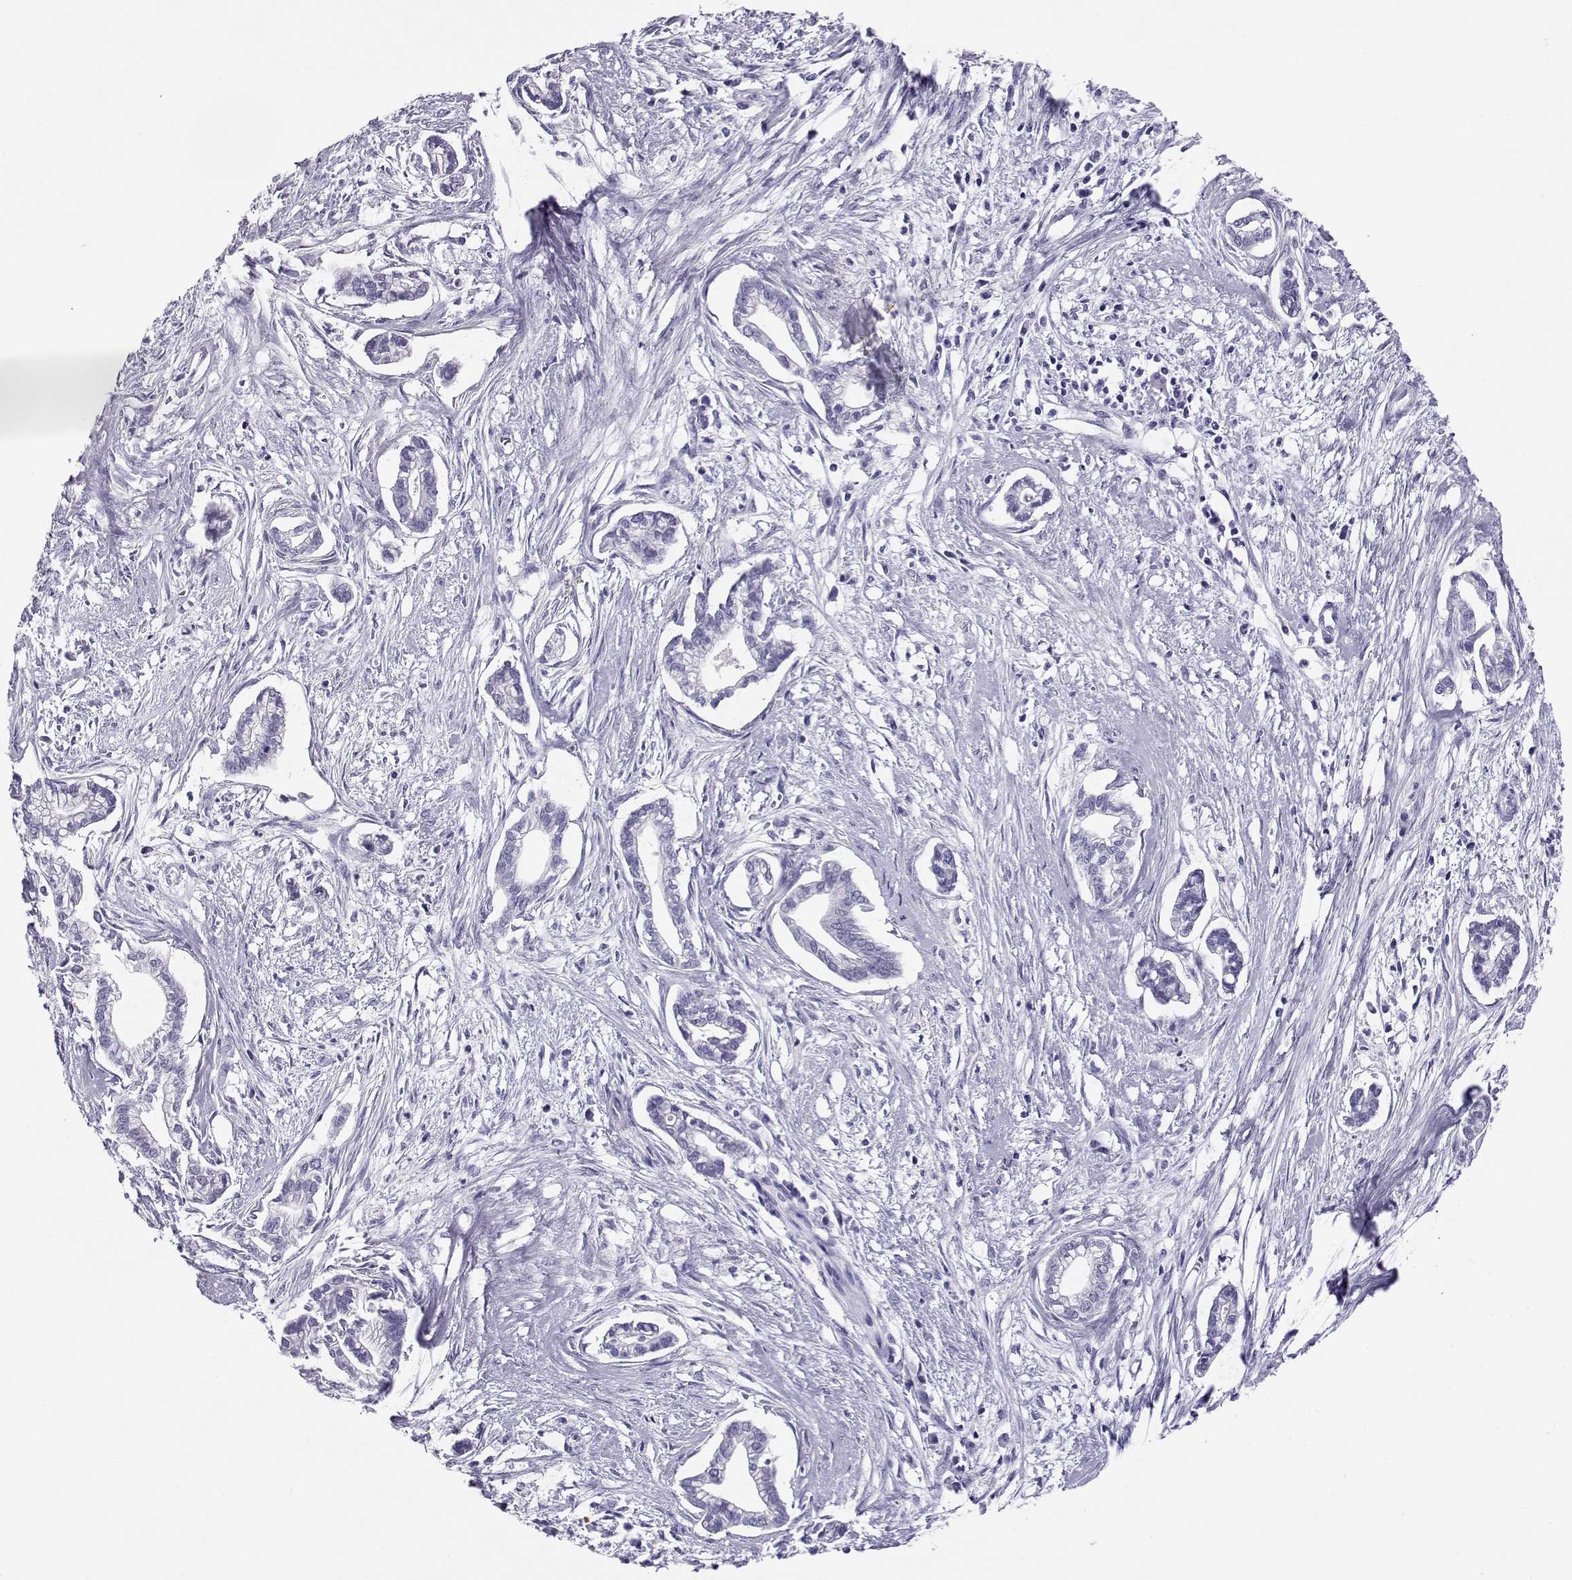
{"staining": {"intensity": "negative", "quantity": "none", "location": "none"}, "tissue": "cervical cancer", "cell_type": "Tumor cells", "image_type": "cancer", "snomed": [{"axis": "morphology", "description": "Adenocarcinoma, NOS"}, {"axis": "topography", "description": "Cervix"}], "caption": "Immunohistochemical staining of cervical adenocarcinoma exhibits no significant expression in tumor cells.", "gene": "CRX", "patient": {"sex": "female", "age": 62}}